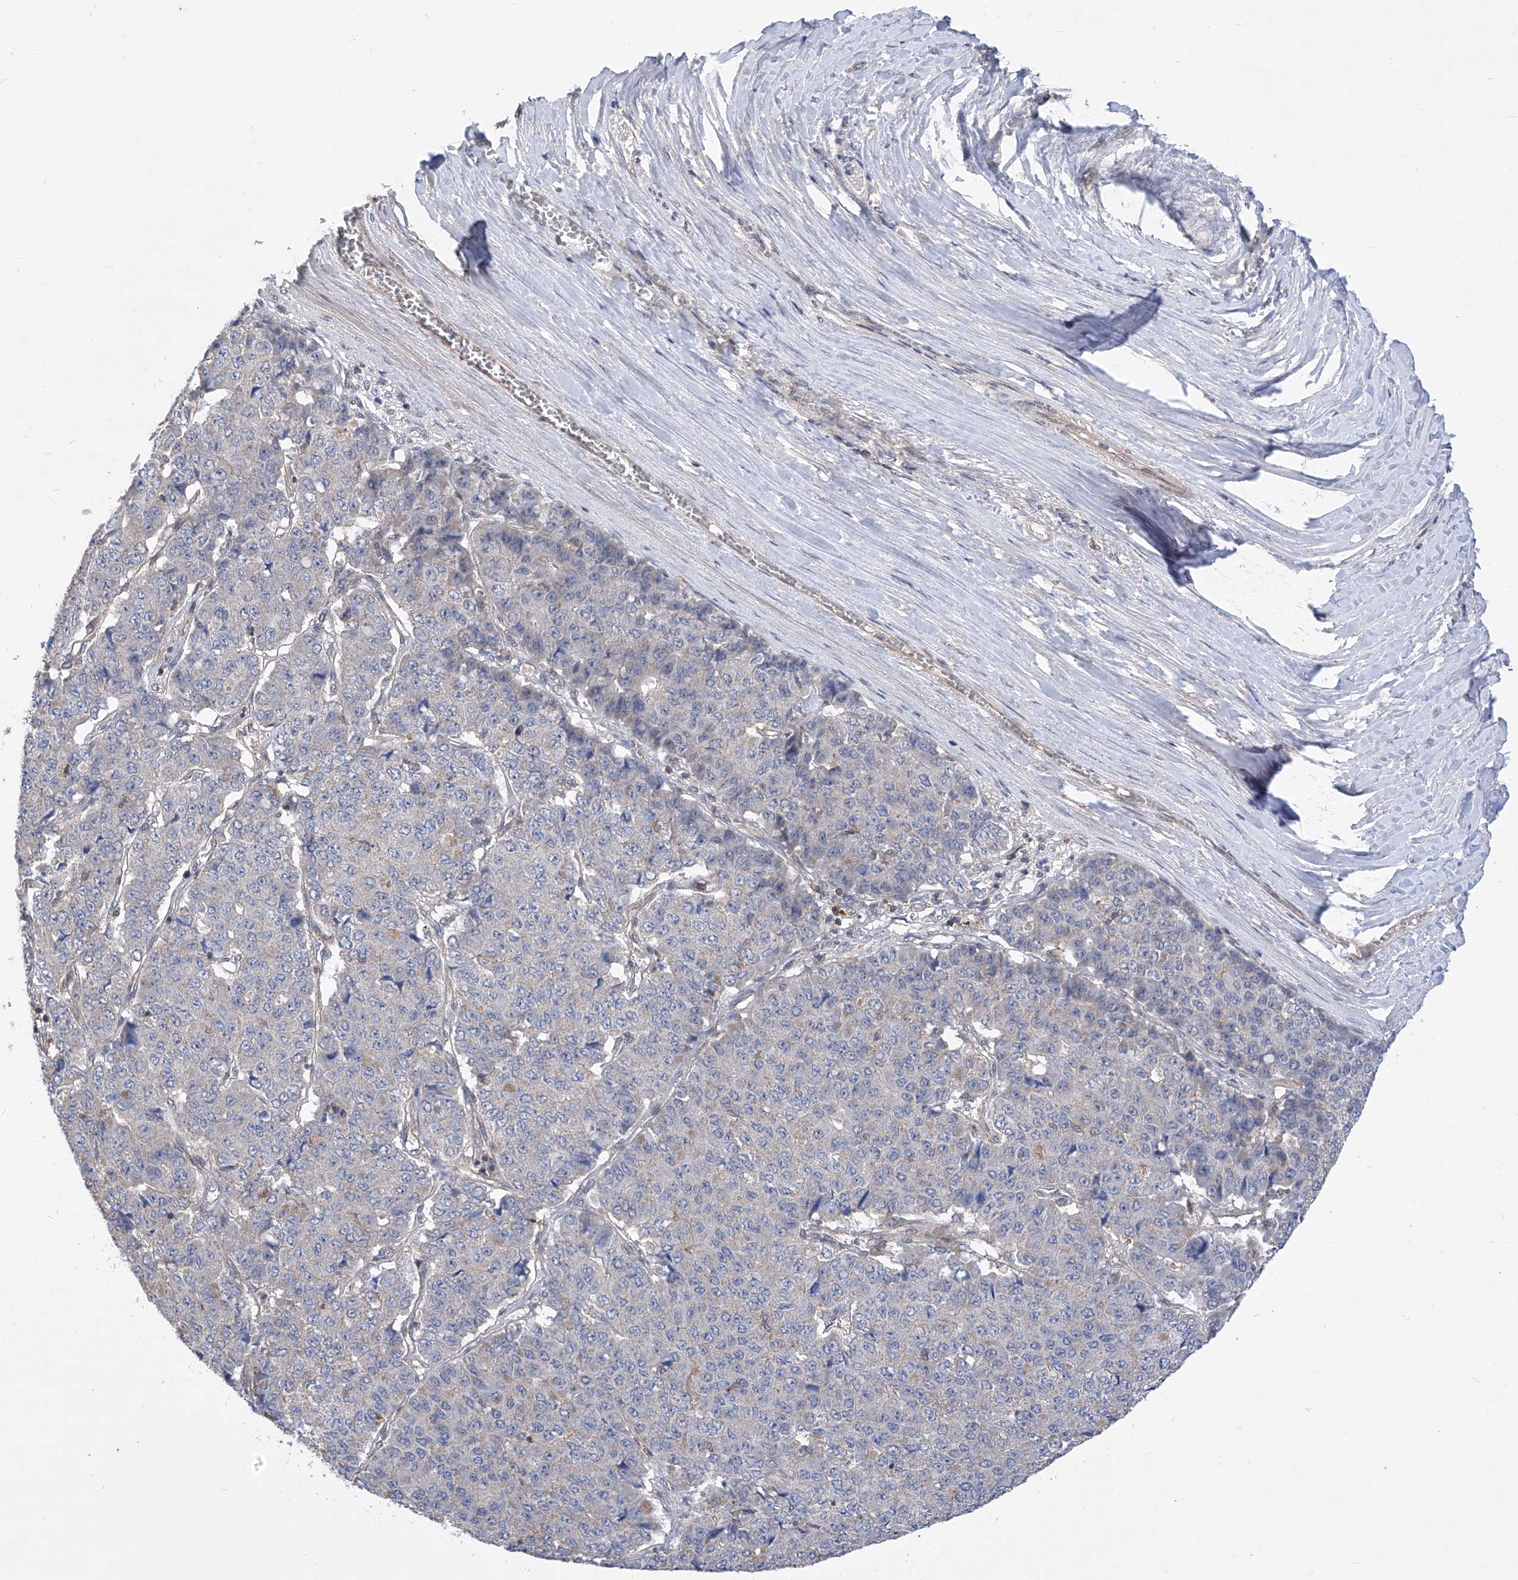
{"staining": {"intensity": "negative", "quantity": "none", "location": "none"}, "tissue": "pancreatic cancer", "cell_type": "Tumor cells", "image_type": "cancer", "snomed": [{"axis": "morphology", "description": "Adenocarcinoma, NOS"}, {"axis": "topography", "description": "Pancreas"}], "caption": "A histopathology image of human pancreatic cancer (adenocarcinoma) is negative for staining in tumor cells.", "gene": "KIFC2", "patient": {"sex": "male", "age": 50}}